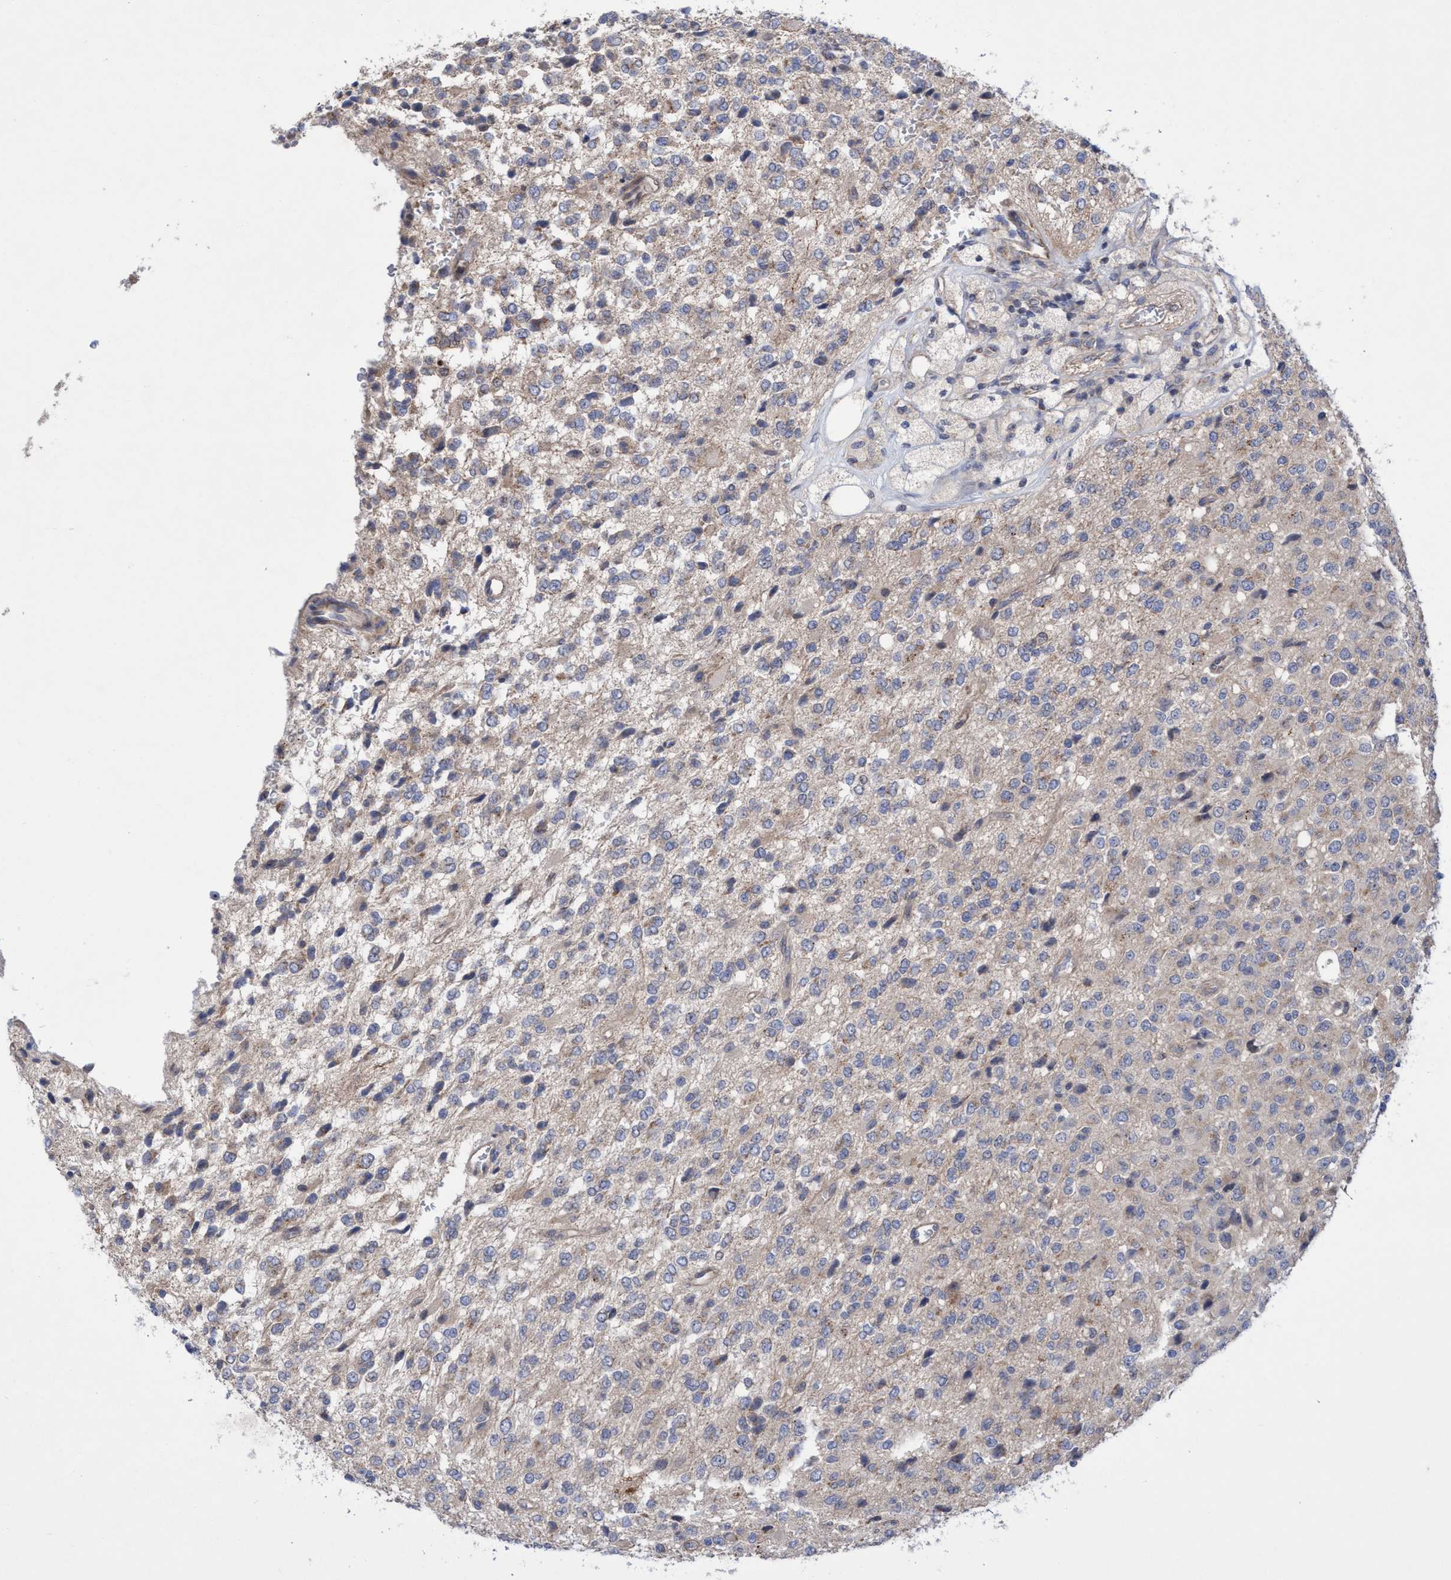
{"staining": {"intensity": "negative", "quantity": "none", "location": "none"}, "tissue": "glioma", "cell_type": "Tumor cells", "image_type": "cancer", "snomed": [{"axis": "morphology", "description": "Glioma, malignant, High grade"}, {"axis": "topography", "description": "pancreas cauda"}], "caption": "Immunohistochemistry image of neoplastic tissue: human glioma stained with DAB (3,3'-diaminobenzidine) demonstrates no significant protein staining in tumor cells. (DAB immunohistochemistry visualized using brightfield microscopy, high magnification).", "gene": "P2RY14", "patient": {"sex": "male", "age": 60}}